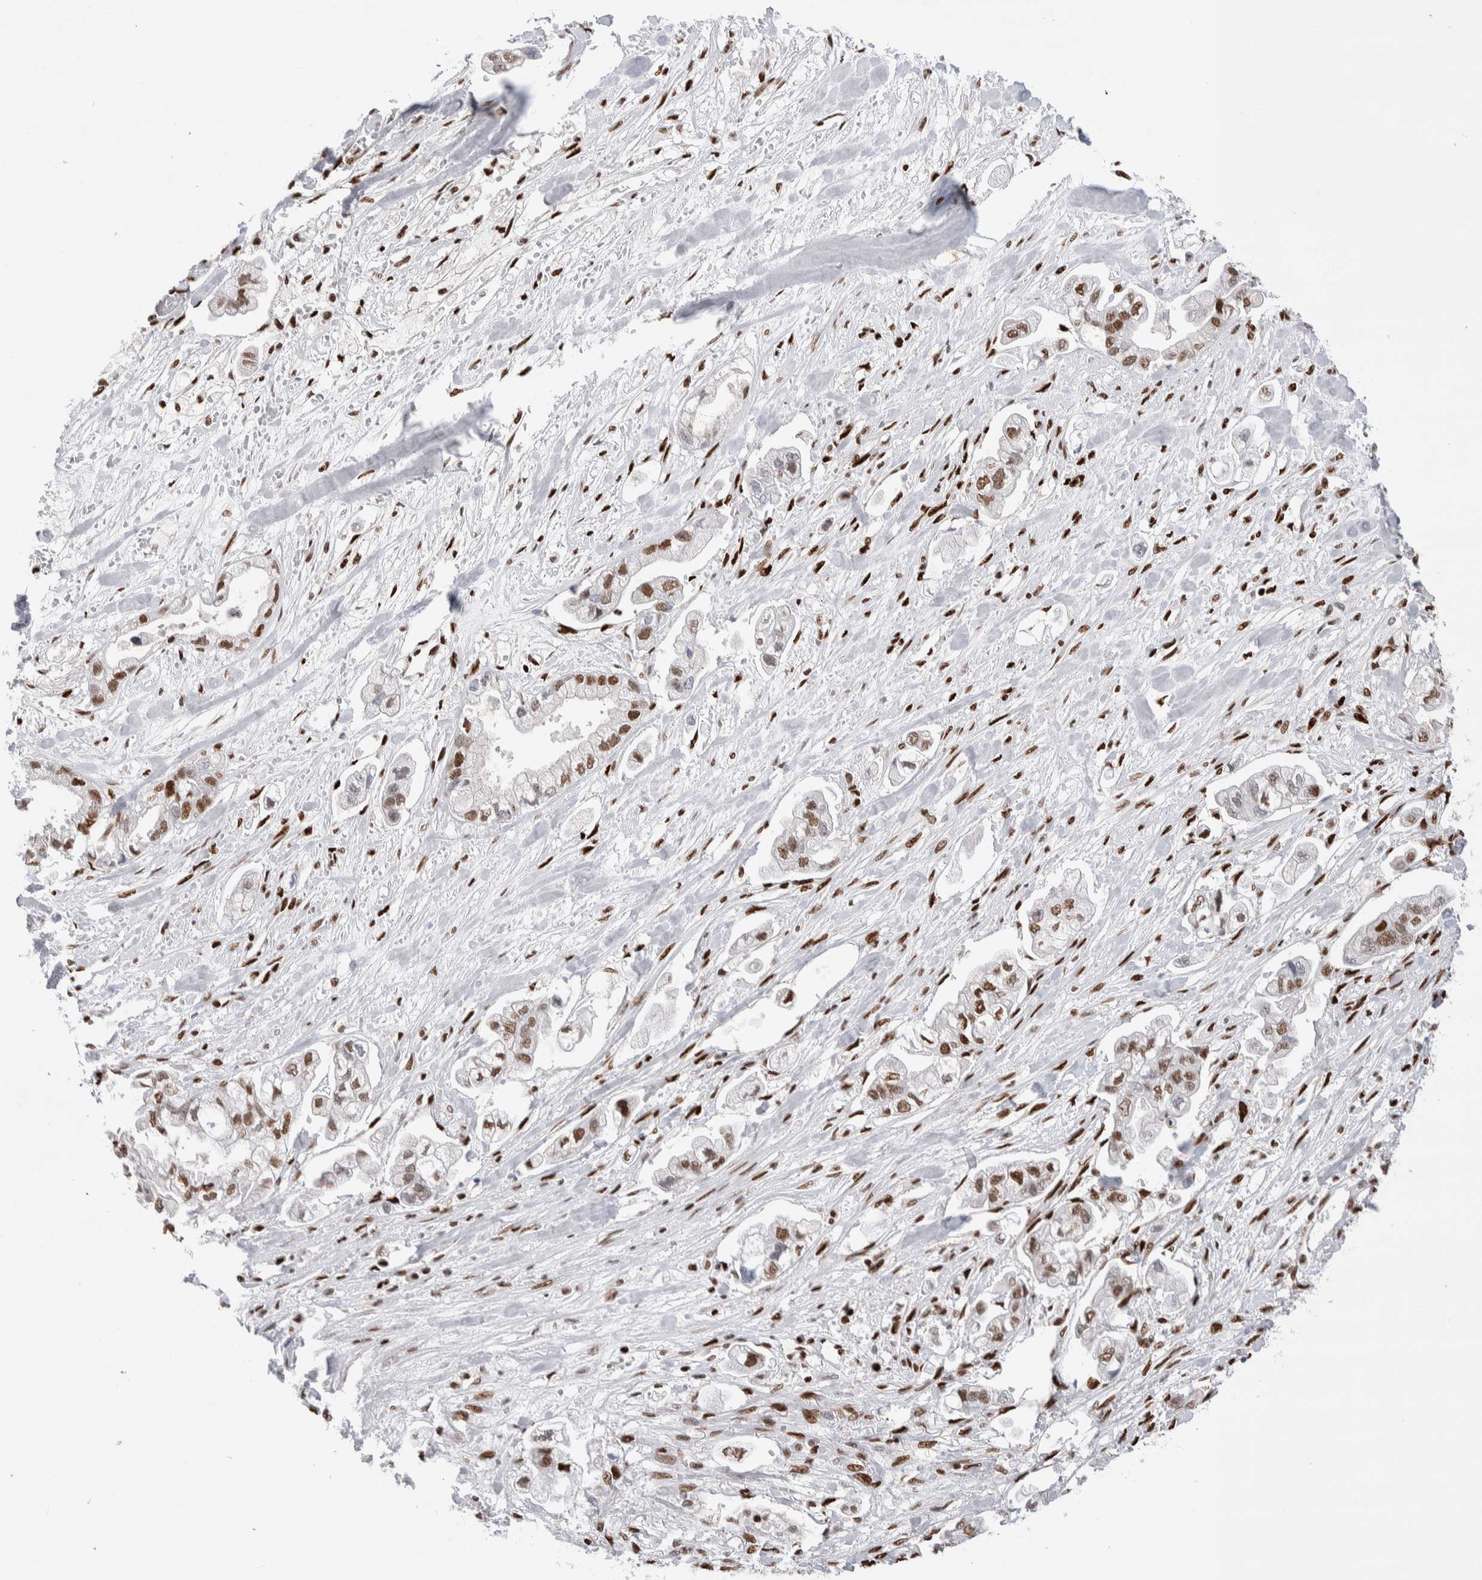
{"staining": {"intensity": "moderate", "quantity": ">75%", "location": "nuclear"}, "tissue": "stomach cancer", "cell_type": "Tumor cells", "image_type": "cancer", "snomed": [{"axis": "morphology", "description": "Normal tissue, NOS"}, {"axis": "morphology", "description": "Adenocarcinoma, NOS"}, {"axis": "topography", "description": "Stomach"}], "caption": "Immunohistochemistry (IHC) (DAB (3,3'-diaminobenzidine)) staining of human stomach adenocarcinoma exhibits moderate nuclear protein staining in about >75% of tumor cells. (IHC, brightfield microscopy, high magnification).", "gene": "RNASEK-C17orf49", "patient": {"sex": "male", "age": 62}}